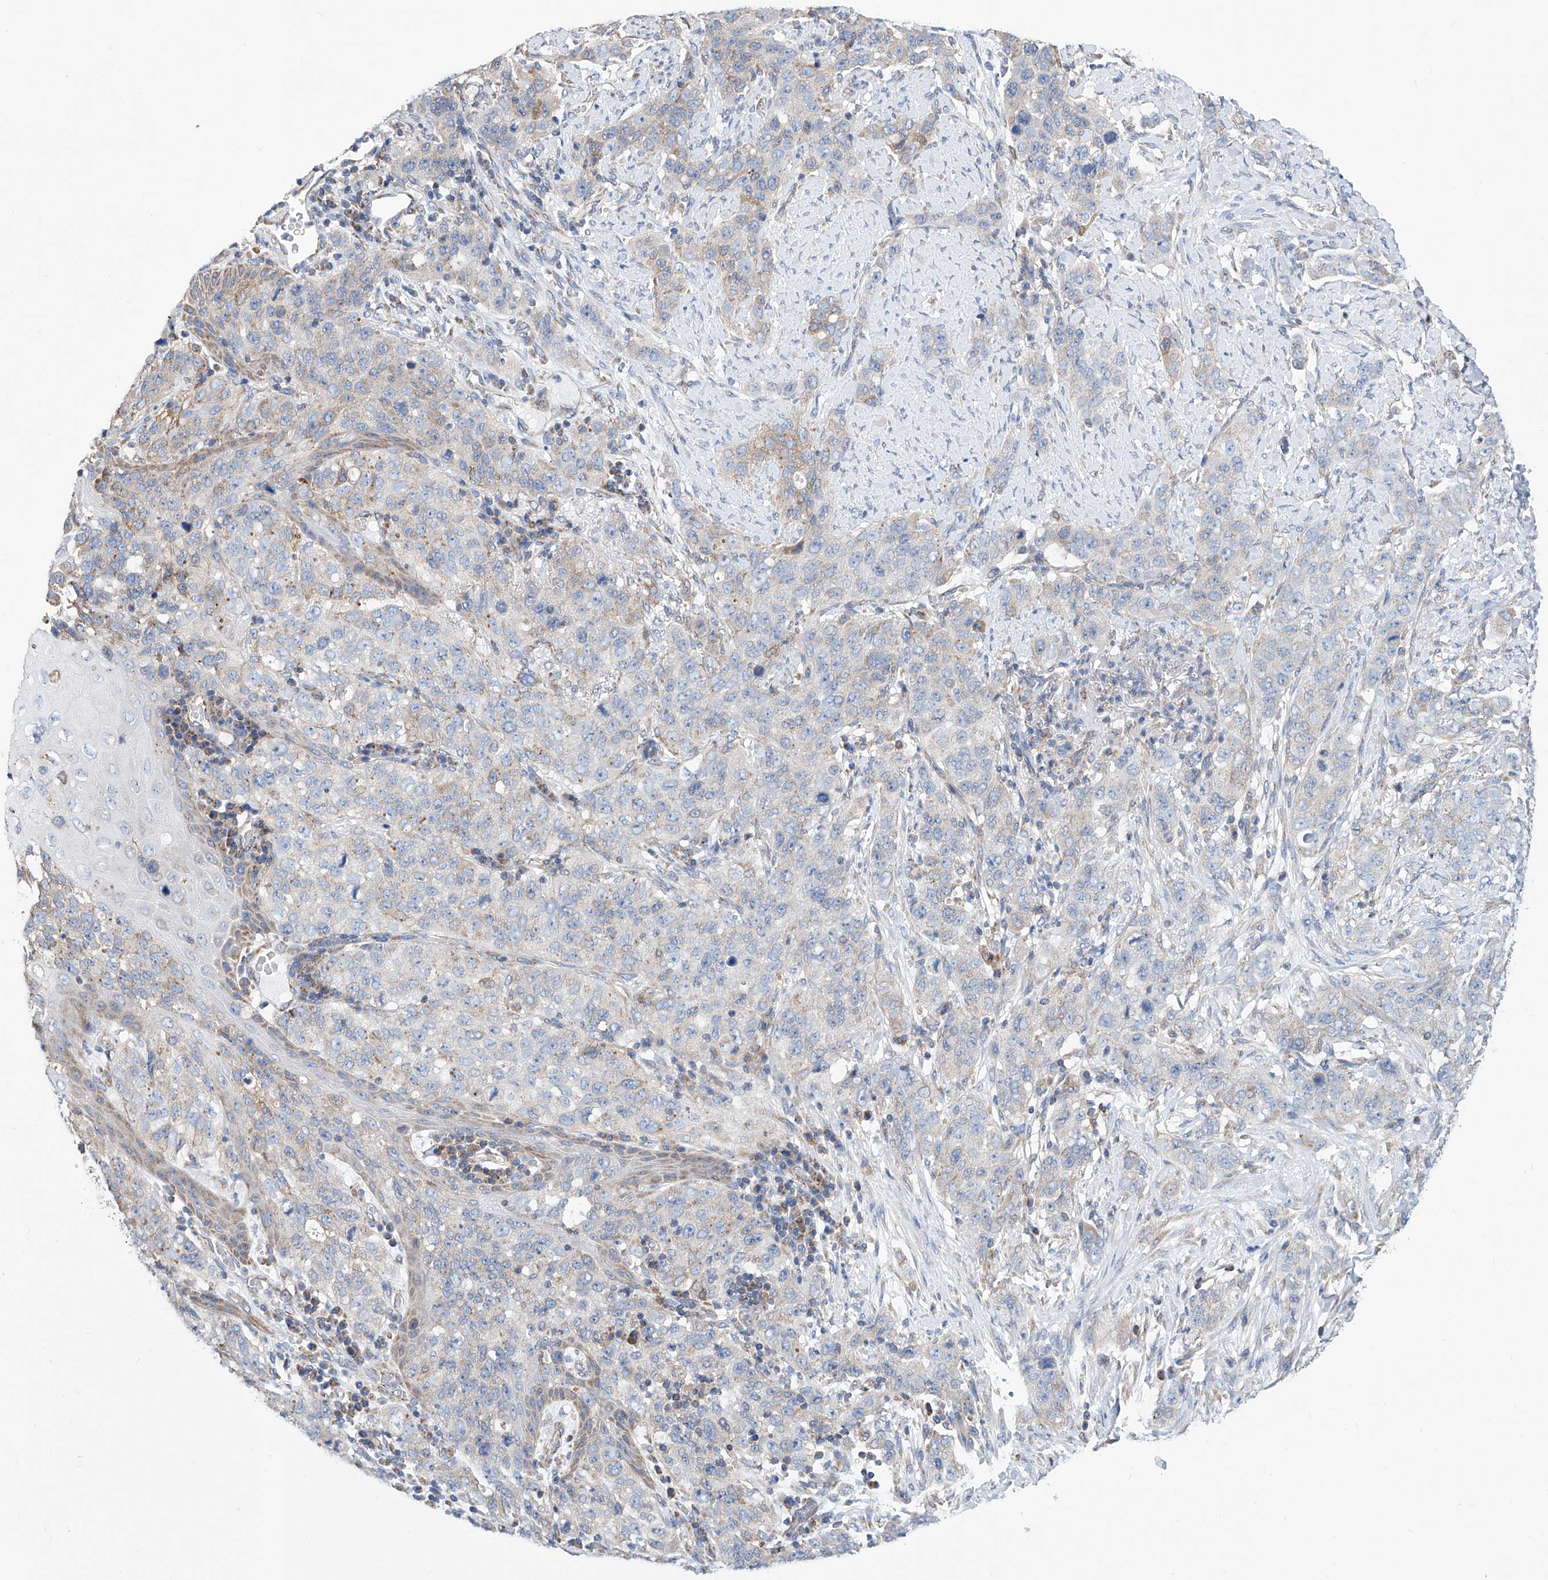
{"staining": {"intensity": "weak", "quantity": "<25%", "location": "cytoplasmic/membranous"}, "tissue": "stomach cancer", "cell_type": "Tumor cells", "image_type": "cancer", "snomed": [{"axis": "morphology", "description": "Adenocarcinoma, NOS"}, {"axis": "topography", "description": "Stomach"}], "caption": "There is no significant staining in tumor cells of stomach cancer (adenocarcinoma).", "gene": "MAD2L1", "patient": {"sex": "male", "age": 48}}